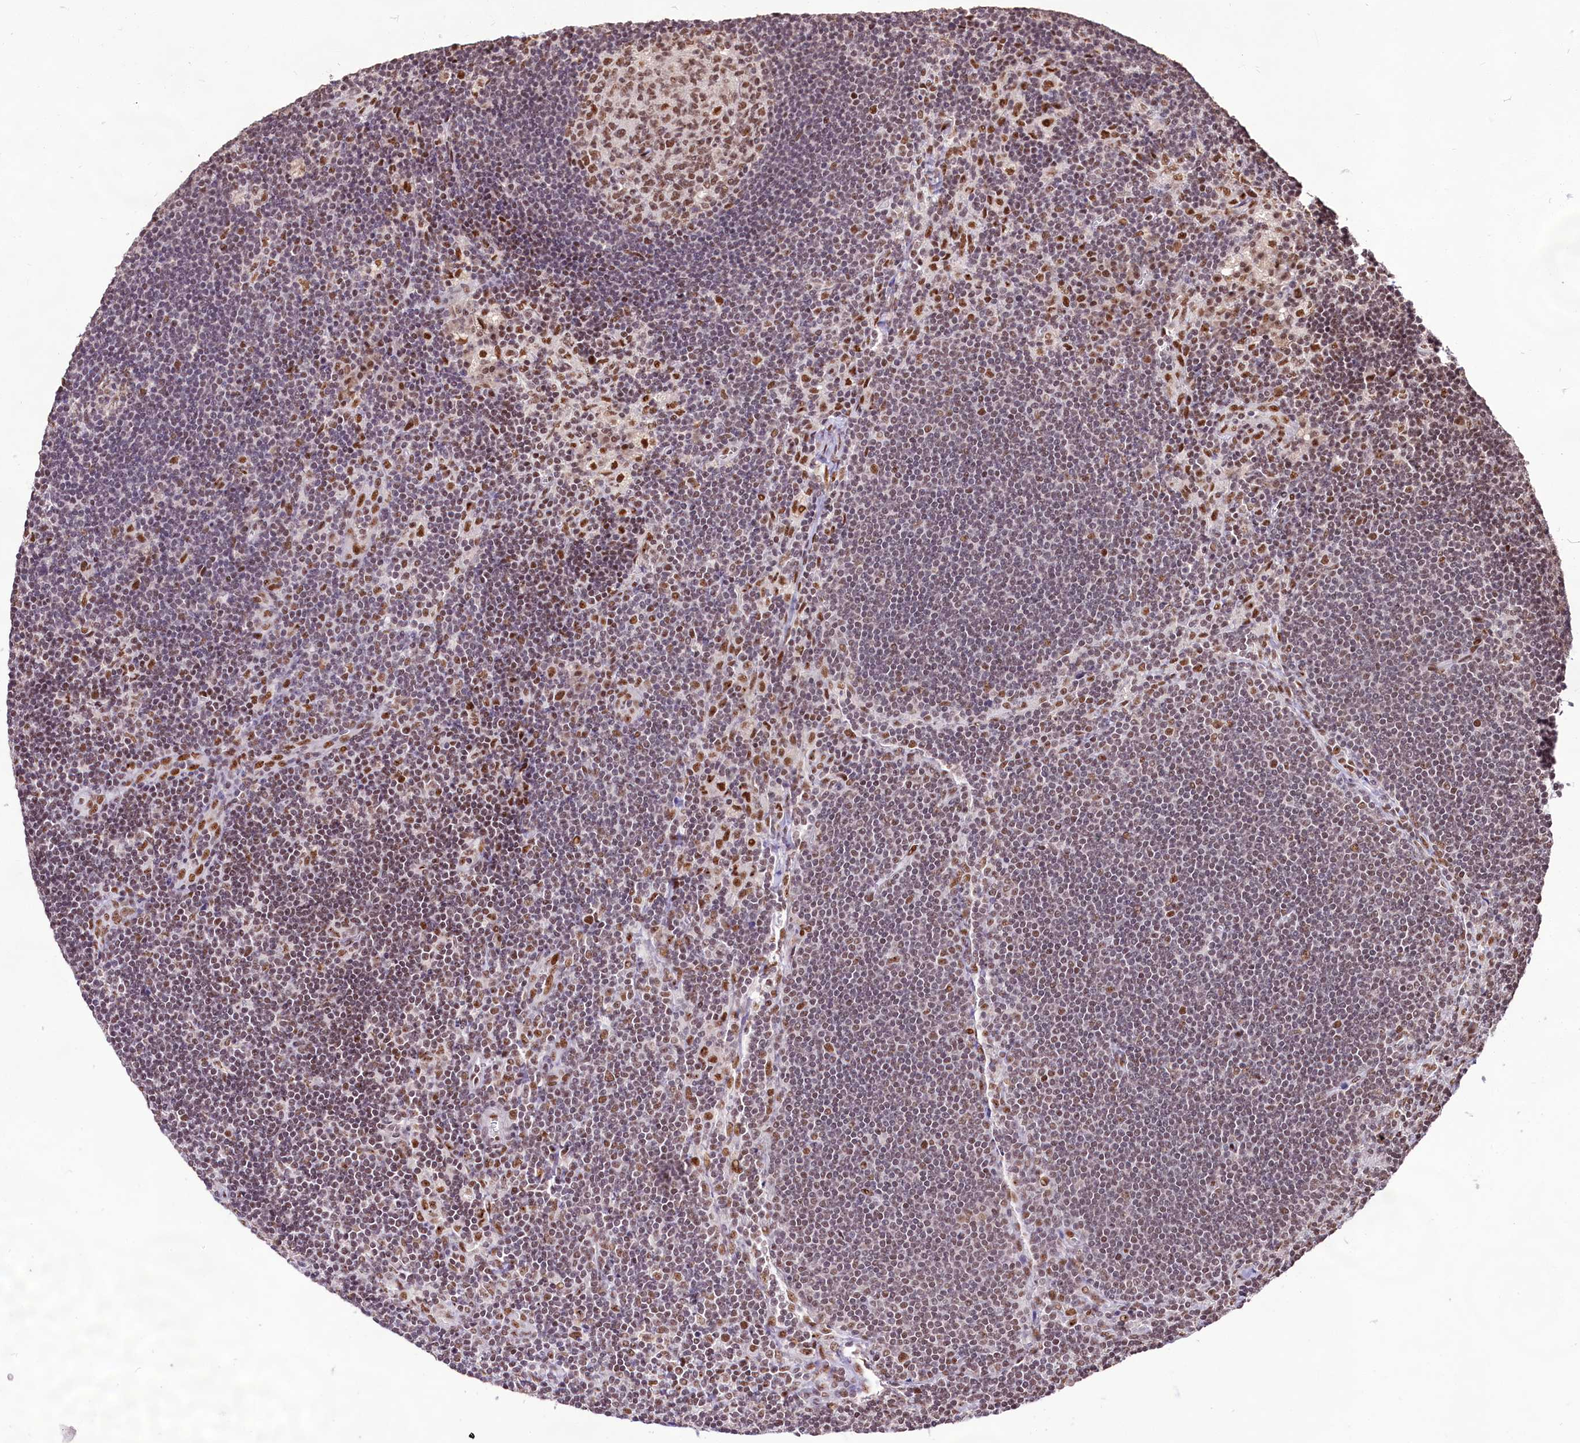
{"staining": {"intensity": "moderate", "quantity": ">75%", "location": "nuclear"}, "tissue": "lymph node", "cell_type": "Germinal center cells", "image_type": "normal", "snomed": [{"axis": "morphology", "description": "Normal tissue, NOS"}, {"axis": "topography", "description": "Lymph node"}], "caption": "Lymph node stained with DAB immunohistochemistry (IHC) displays medium levels of moderate nuclear positivity in approximately >75% of germinal center cells.", "gene": "HIRA", "patient": {"sex": "male", "age": 24}}